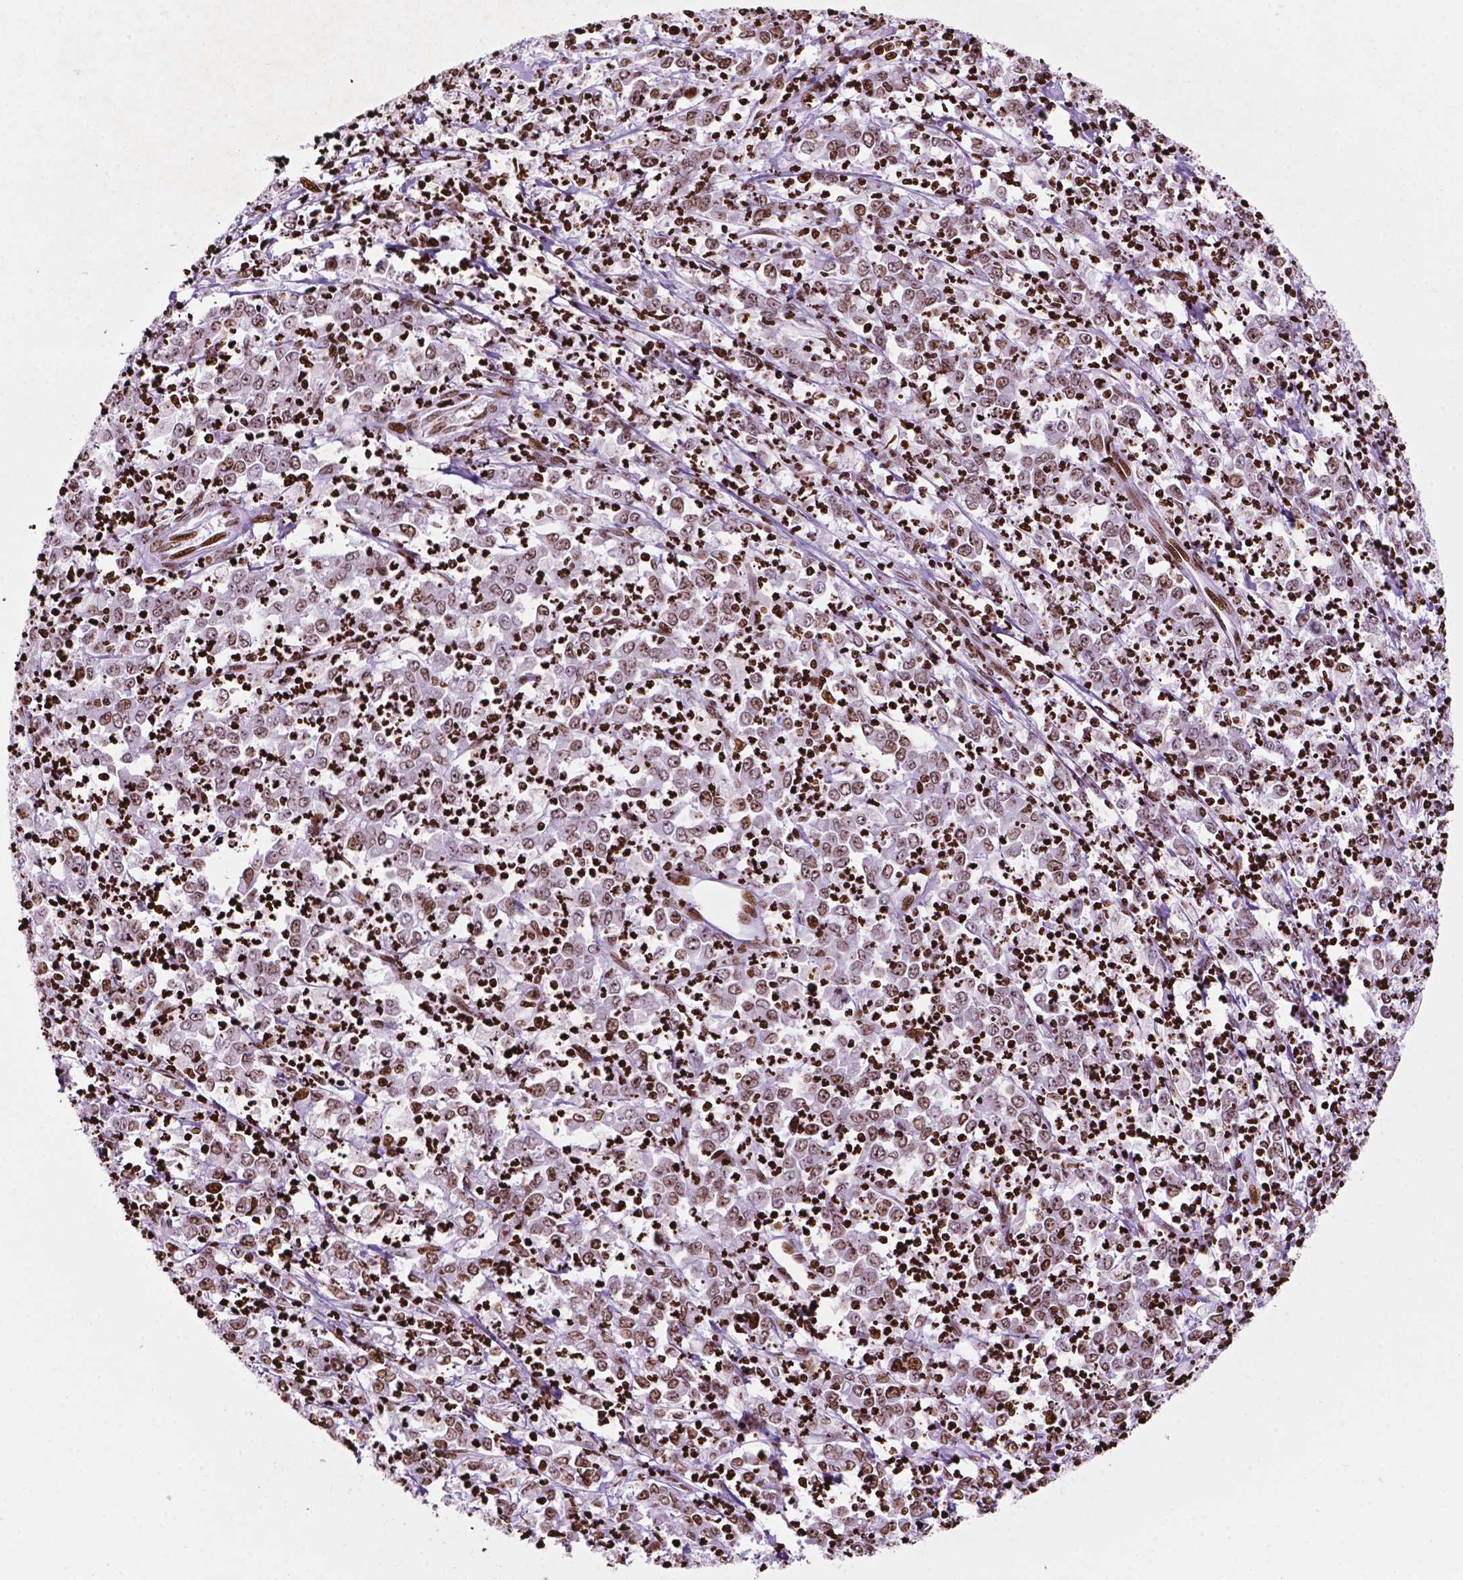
{"staining": {"intensity": "moderate", "quantity": ">75%", "location": "nuclear"}, "tissue": "stomach cancer", "cell_type": "Tumor cells", "image_type": "cancer", "snomed": [{"axis": "morphology", "description": "Adenocarcinoma, NOS"}, {"axis": "topography", "description": "Stomach, lower"}], "caption": "A micrograph showing moderate nuclear expression in approximately >75% of tumor cells in stomach adenocarcinoma, as visualized by brown immunohistochemical staining.", "gene": "TMEM250", "patient": {"sex": "female", "age": 71}}